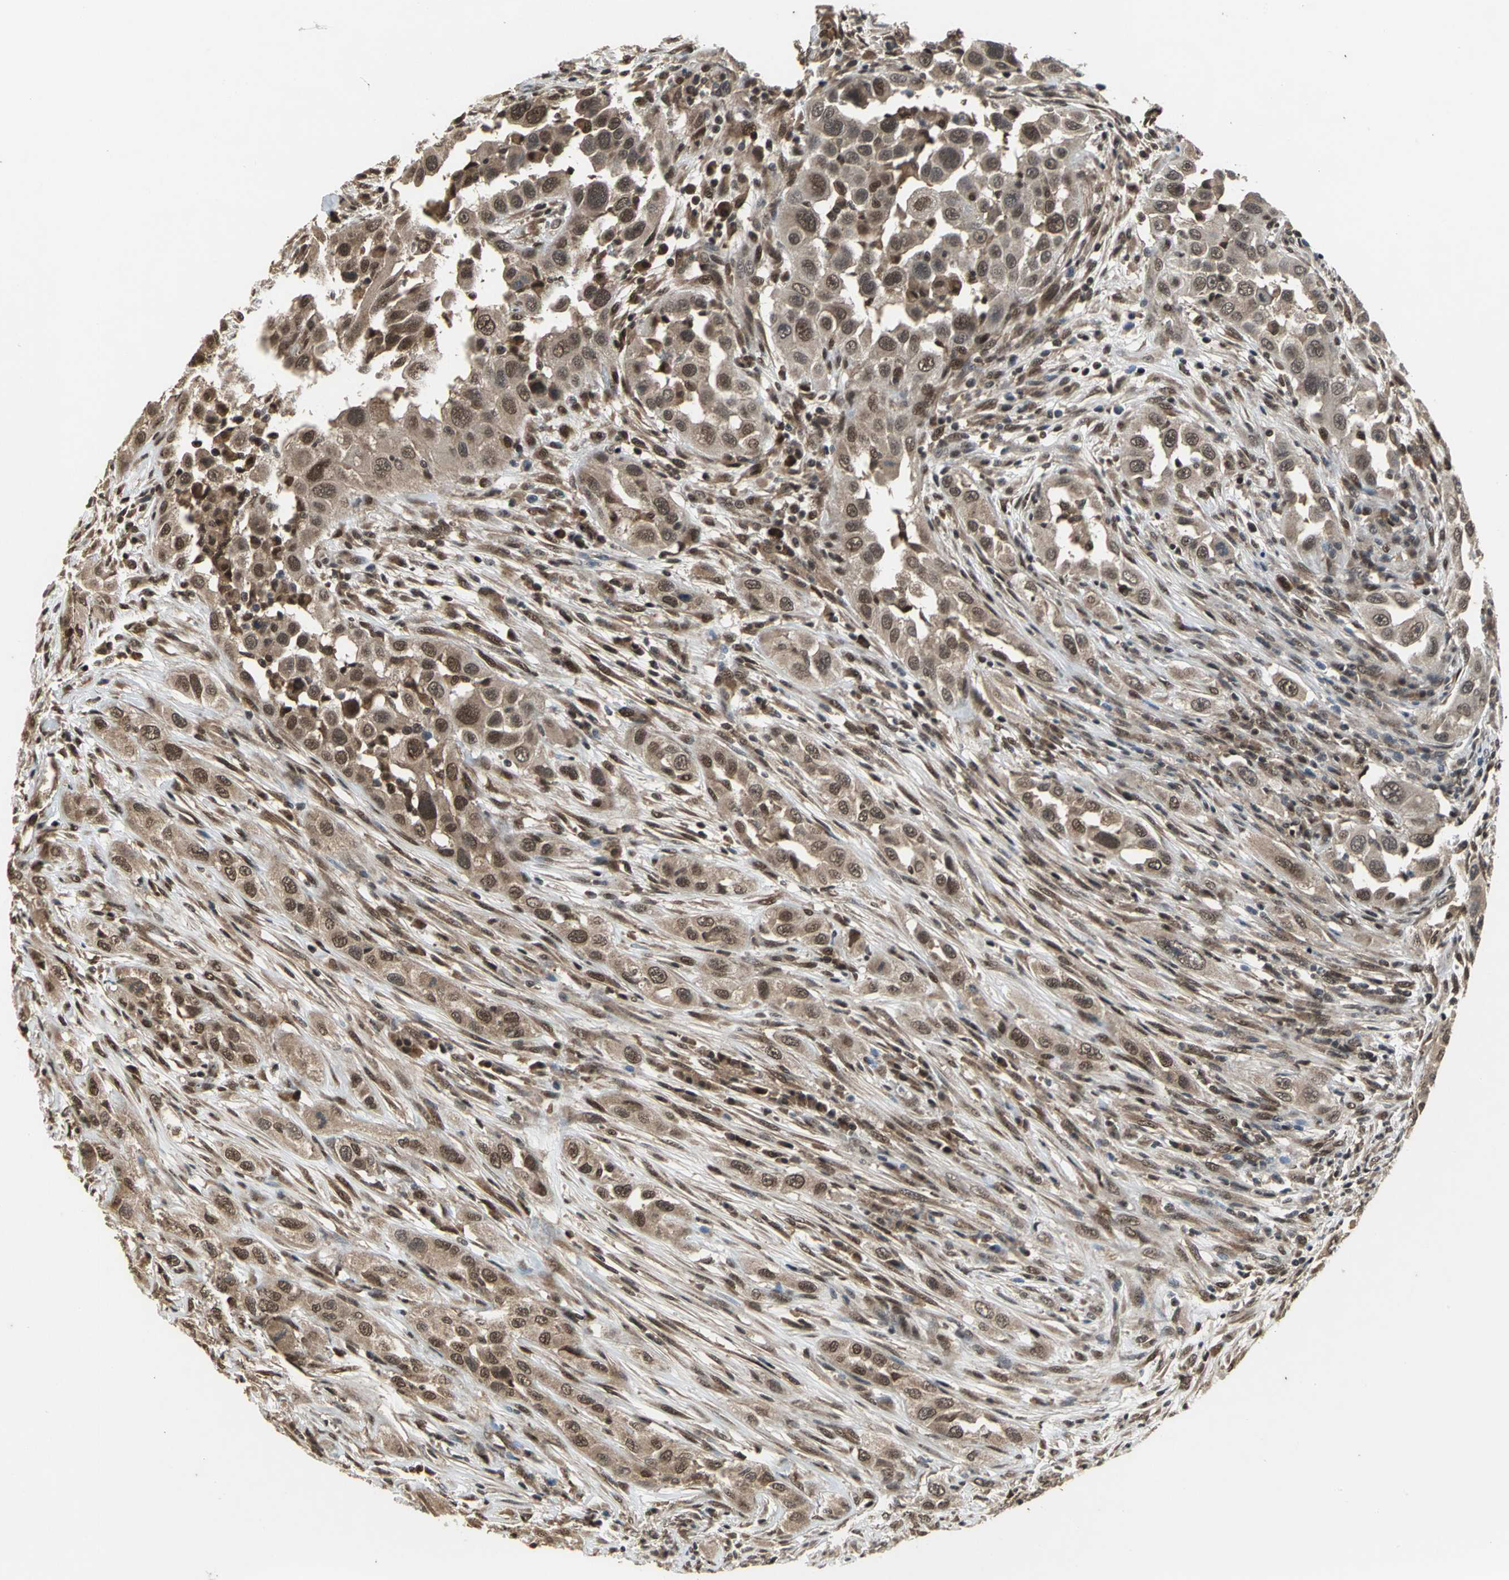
{"staining": {"intensity": "moderate", "quantity": ">75%", "location": "cytoplasmic/membranous"}, "tissue": "head and neck cancer", "cell_type": "Tumor cells", "image_type": "cancer", "snomed": [{"axis": "morphology", "description": "Carcinoma, NOS"}, {"axis": "topography", "description": "Head-Neck"}], "caption": "An immunohistochemistry (IHC) photomicrograph of neoplastic tissue is shown. Protein staining in brown labels moderate cytoplasmic/membranous positivity in head and neck cancer within tumor cells. Immunohistochemistry stains the protein in brown and the nuclei are stained blue.", "gene": "NOTCH3", "patient": {"sex": "male", "age": 87}}